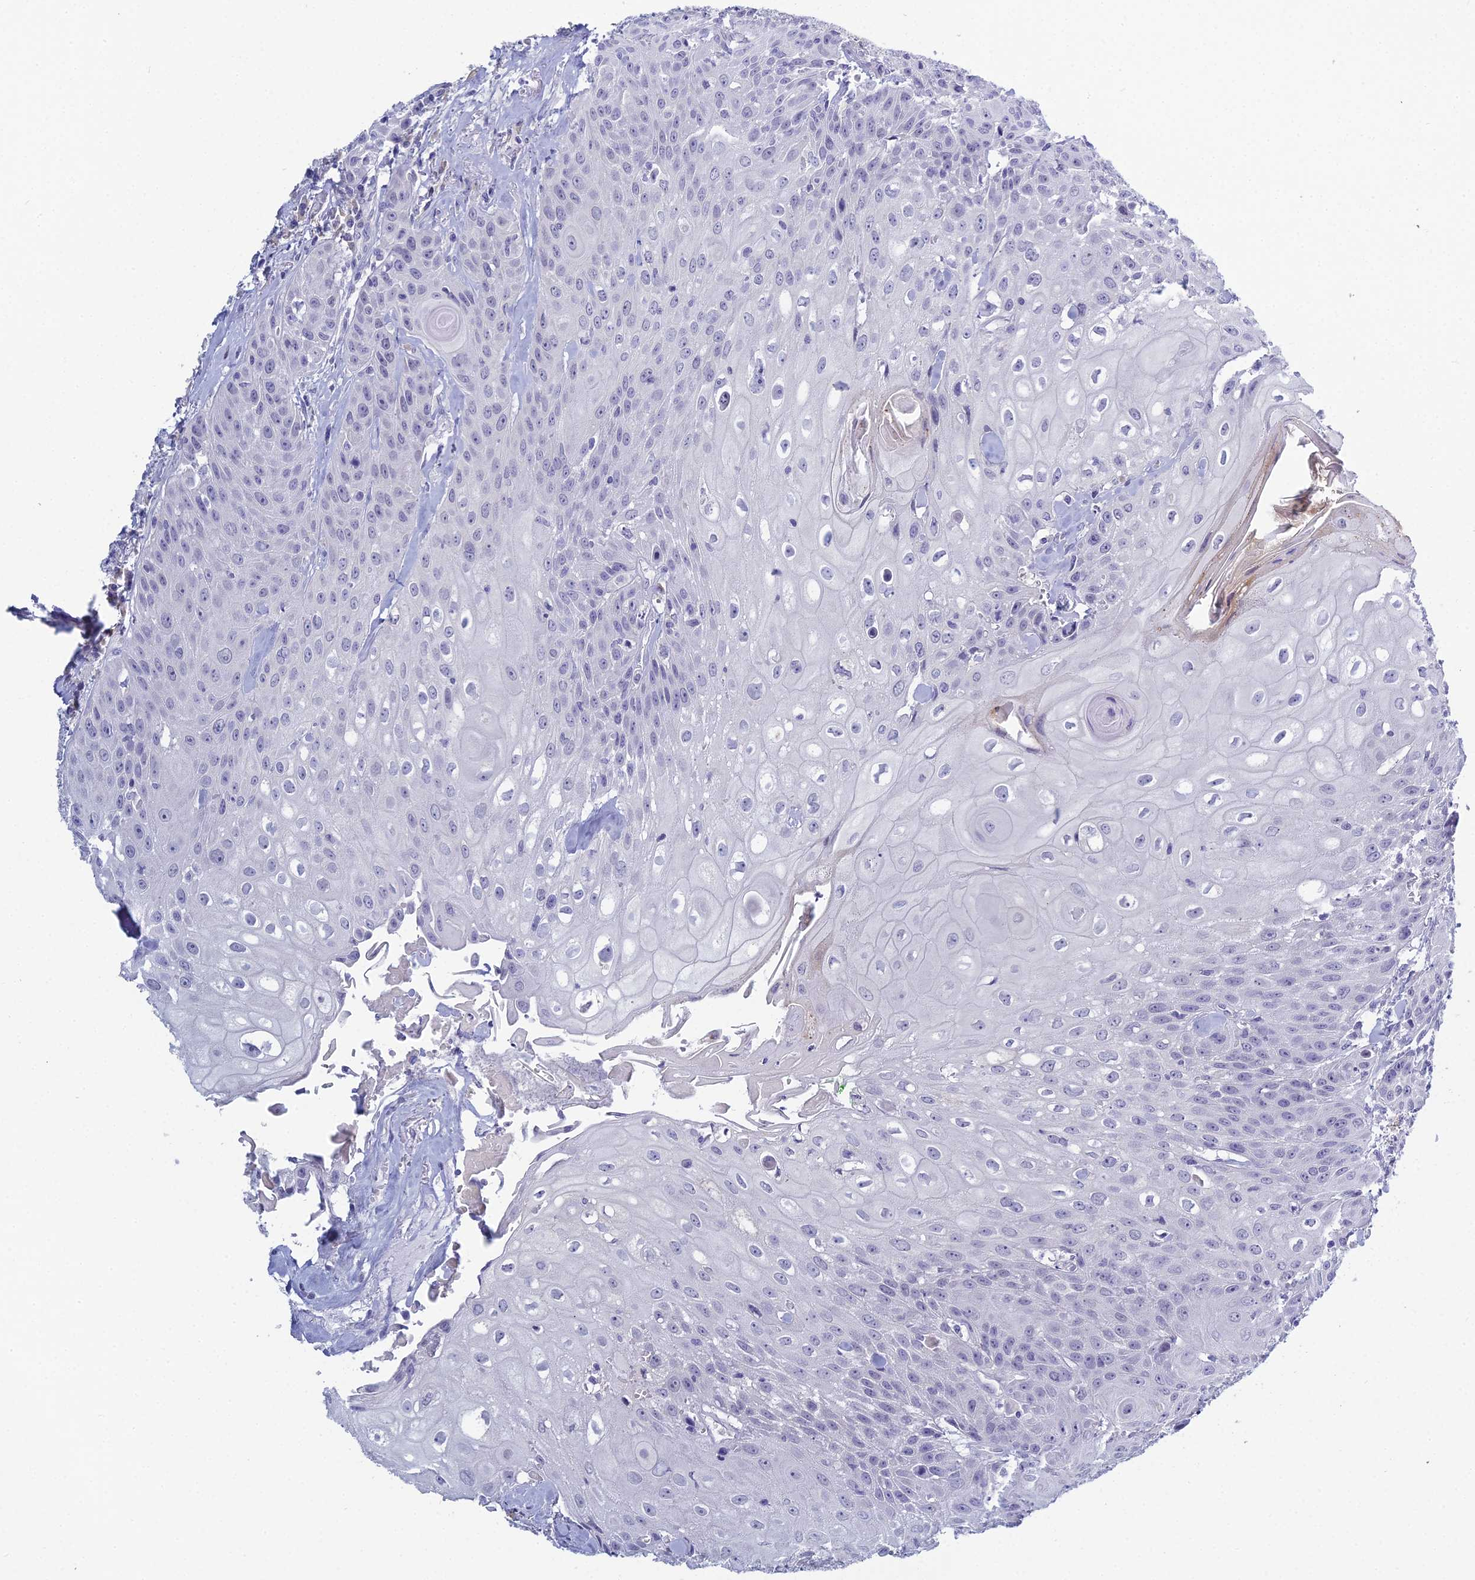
{"staining": {"intensity": "negative", "quantity": "none", "location": "none"}, "tissue": "head and neck cancer", "cell_type": "Tumor cells", "image_type": "cancer", "snomed": [{"axis": "morphology", "description": "Squamous cell carcinoma, NOS"}, {"axis": "topography", "description": "Oral tissue"}, {"axis": "topography", "description": "Head-Neck"}], "caption": "Immunohistochemistry (IHC) micrograph of human squamous cell carcinoma (head and neck) stained for a protein (brown), which reveals no expression in tumor cells.", "gene": "MUC13", "patient": {"sex": "female", "age": 82}}